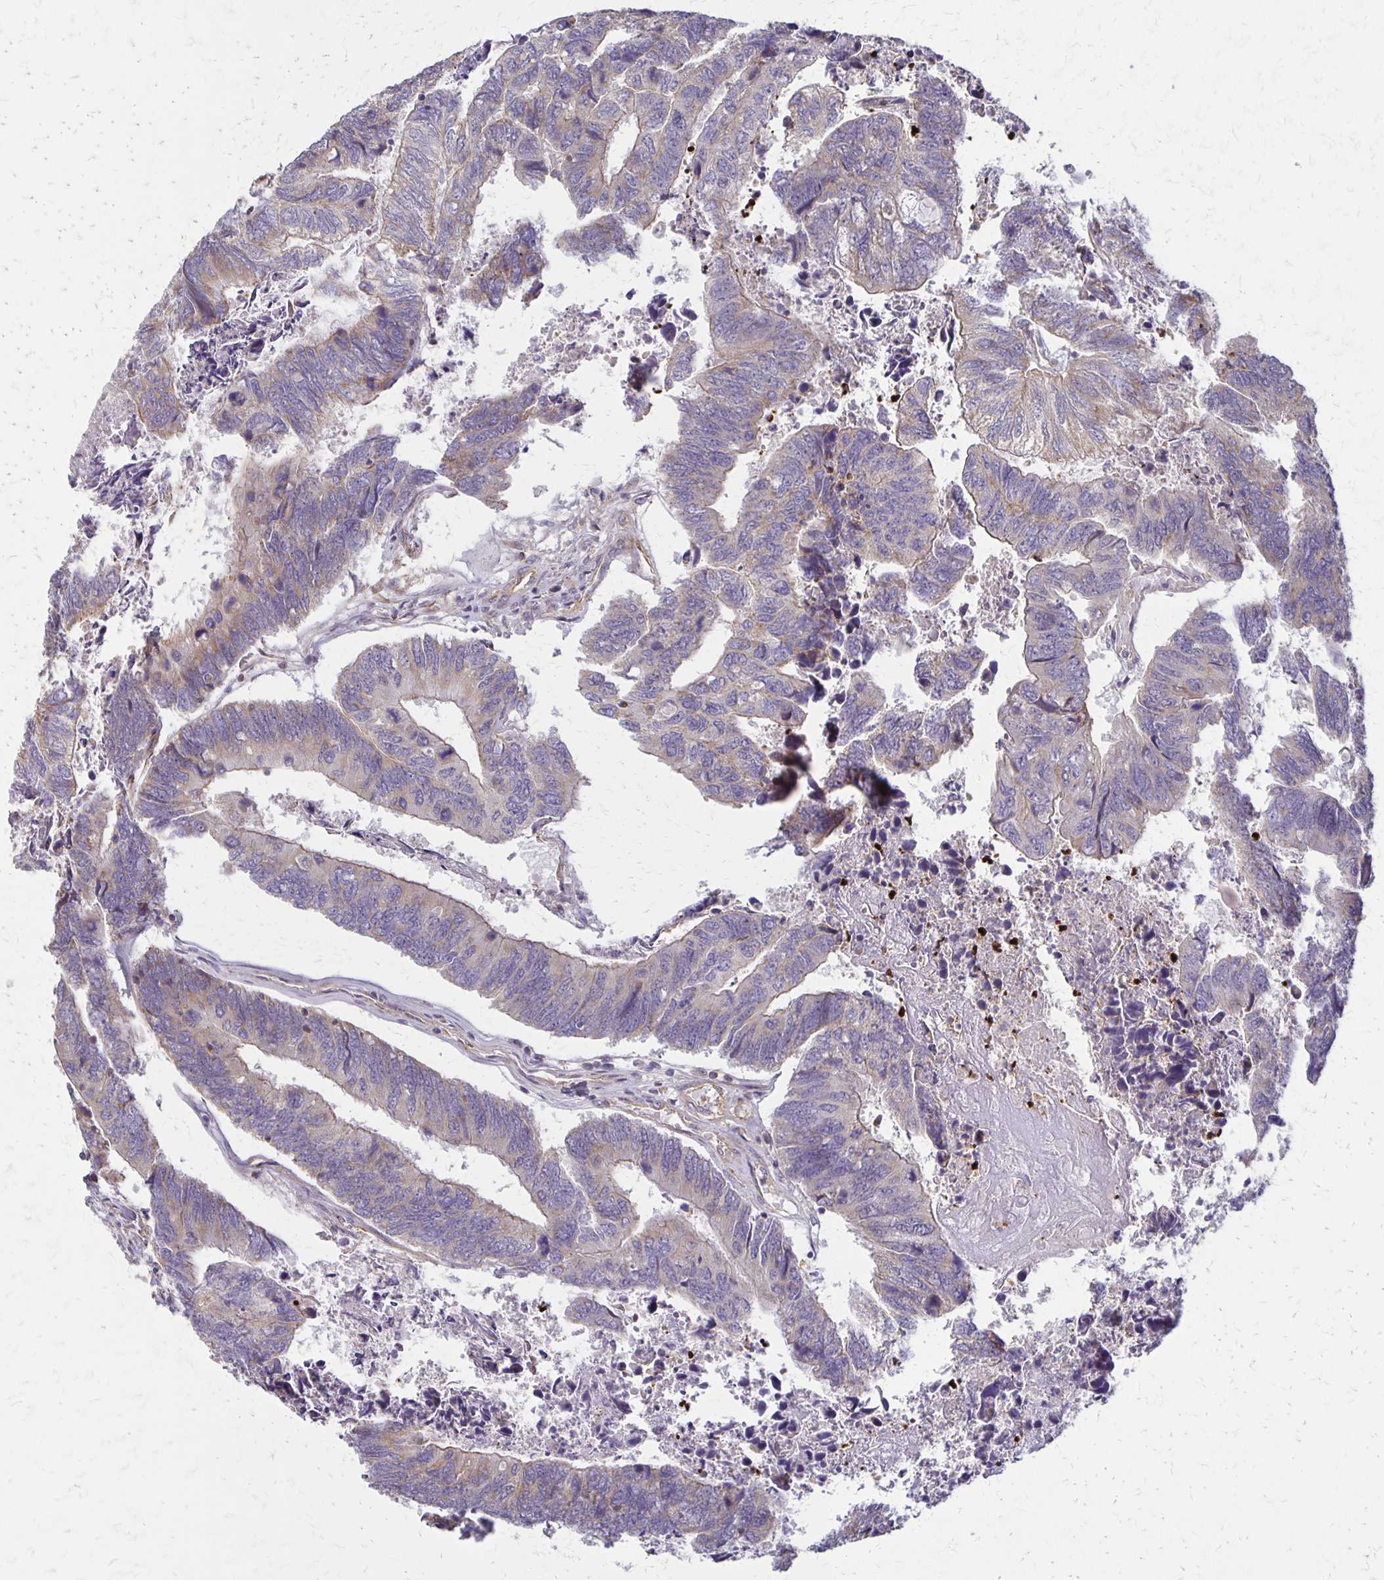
{"staining": {"intensity": "weak", "quantity": "<25%", "location": "cytoplasmic/membranous"}, "tissue": "colorectal cancer", "cell_type": "Tumor cells", "image_type": "cancer", "snomed": [{"axis": "morphology", "description": "Adenocarcinoma, NOS"}, {"axis": "topography", "description": "Colon"}], "caption": "Tumor cells are negative for brown protein staining in colorectal cancer.", "gene": "EIF4EBP2", "patient": {"sex": "female", "age": 67}}